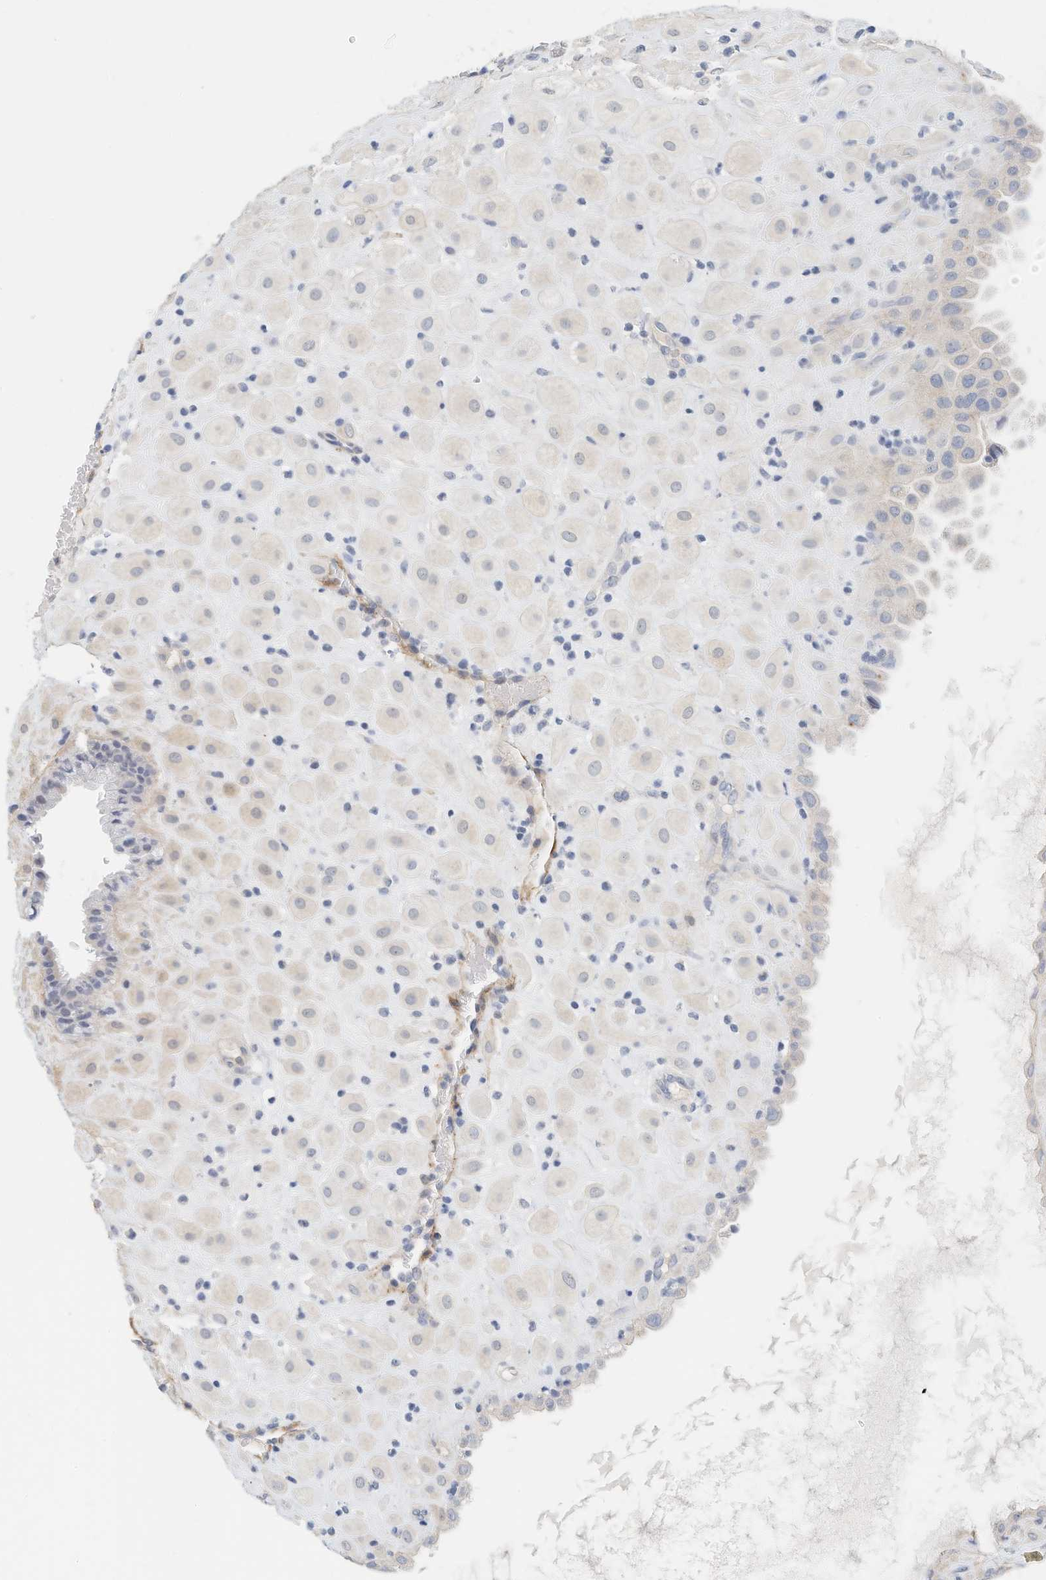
{"staining": {"intensity": "negative", "quantity": "none", "location": "none"}, "tissue": "placenta", "cell_type": "Decidual cells", "image_type": "normal", "snomed": [{"axis": "morphology", "description": "Normal tissue, NOS"}, {"axis": "topography", "description": "Placenta"}], "caption": "An image of placenta stained for a protein reveals no brown staining in decidual cells. (Stains: DAB (3,3'-diaminobenzidine) IHC with hematoxylin counter stain, Microscopy: brightfield microscopy at high magnification).", "gene": "ARHGAP28", "patient": {"sex": "female", "age": 35}}